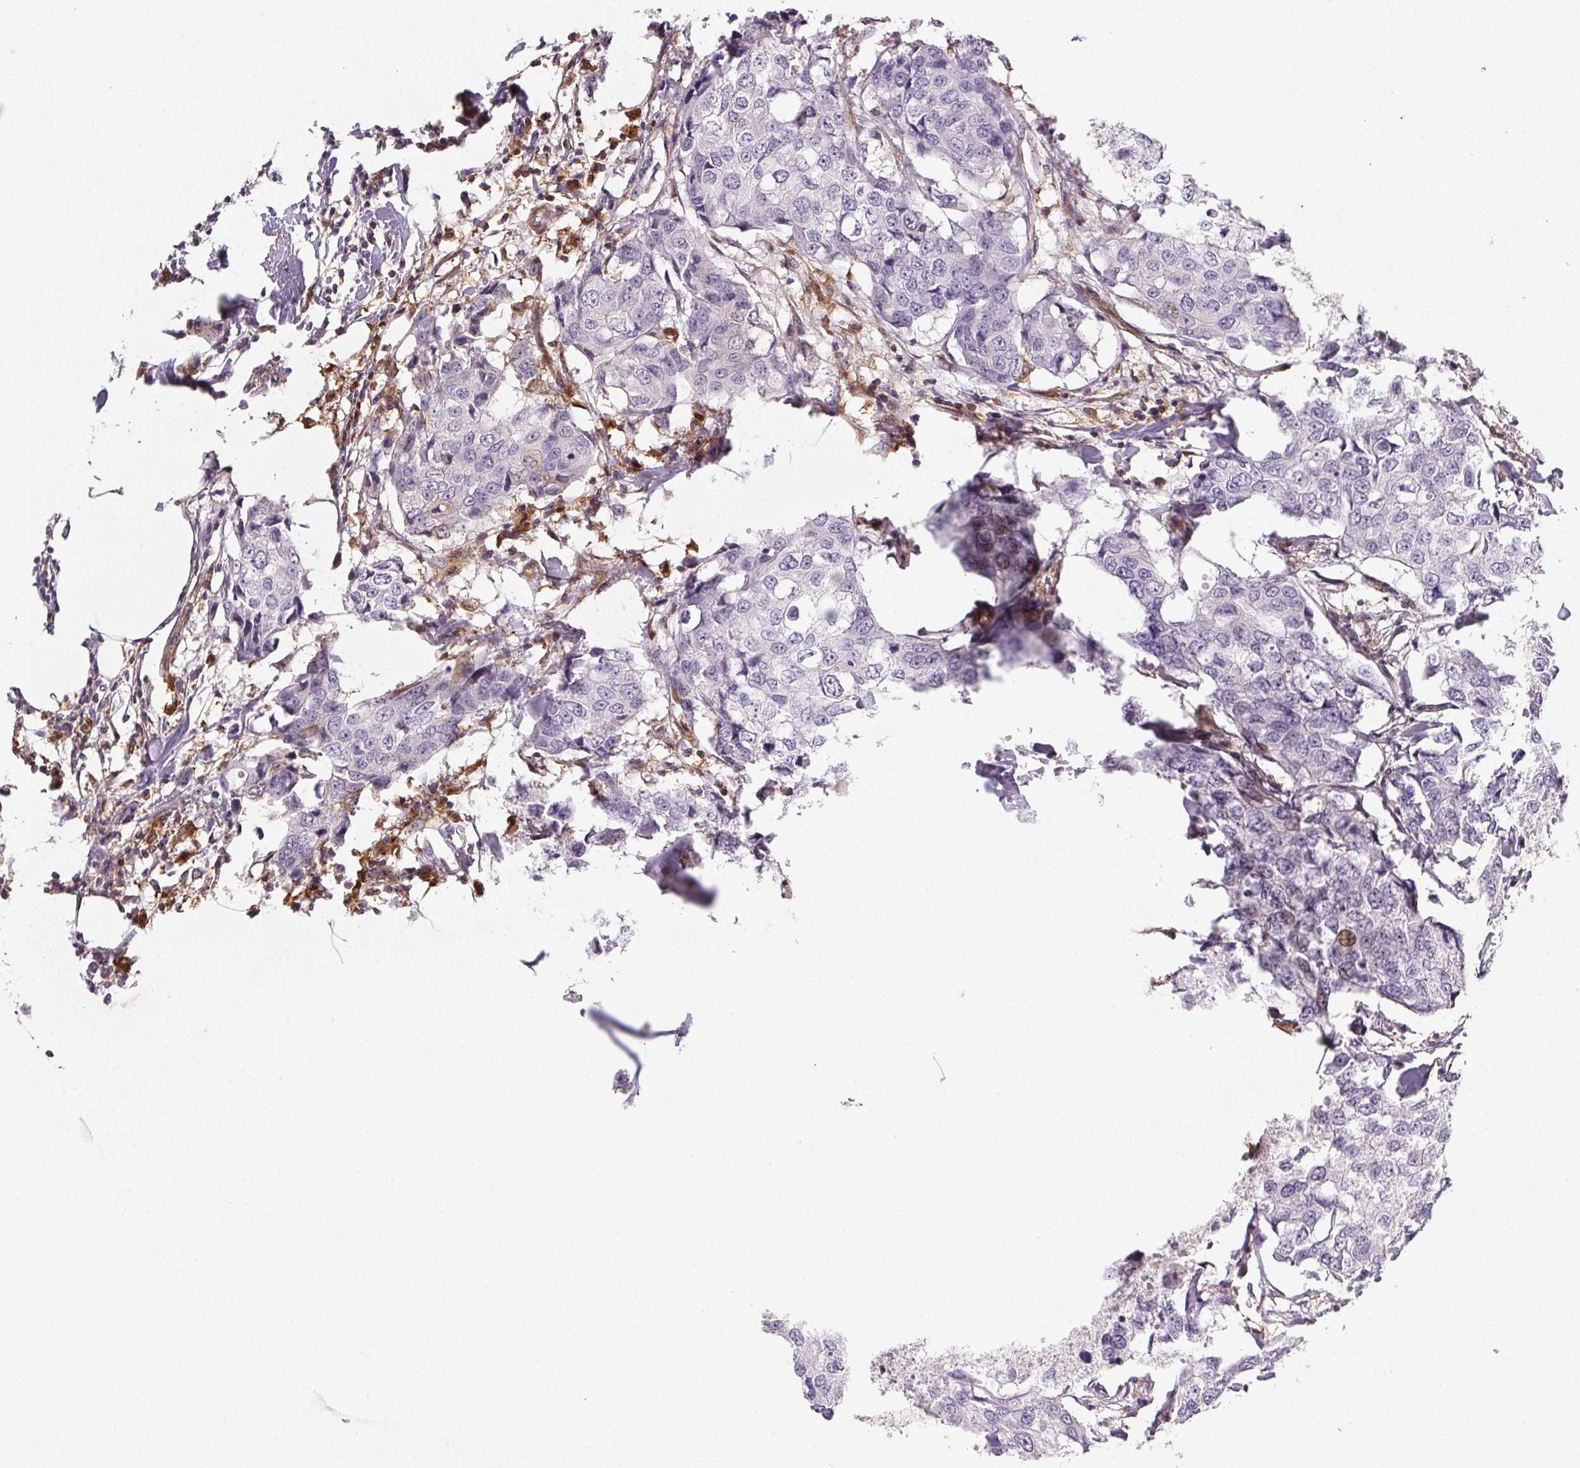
{"staining": {"intensity": "negative", "quantity": "none", "location": "none"}, "tissue": "breast cancer", "cell_type": "Tumor cells", "image_type": "cancer", "snomed": [{"axis": "morphology", "description": "Duct carcinoma"}, {"axis": "topography", "description": "Breast"}], "caption": "High magnification brightfield microscopy of breast cancer (invasive ductal carcinoma) stained with DAB (3,3'-diaminobenzidine) (brown) and counterstained with hematoxylin (blue): tumor cells show no significant positivity.", "gene": "GBP1", "patient": {"sex": "female", "age": 27}}